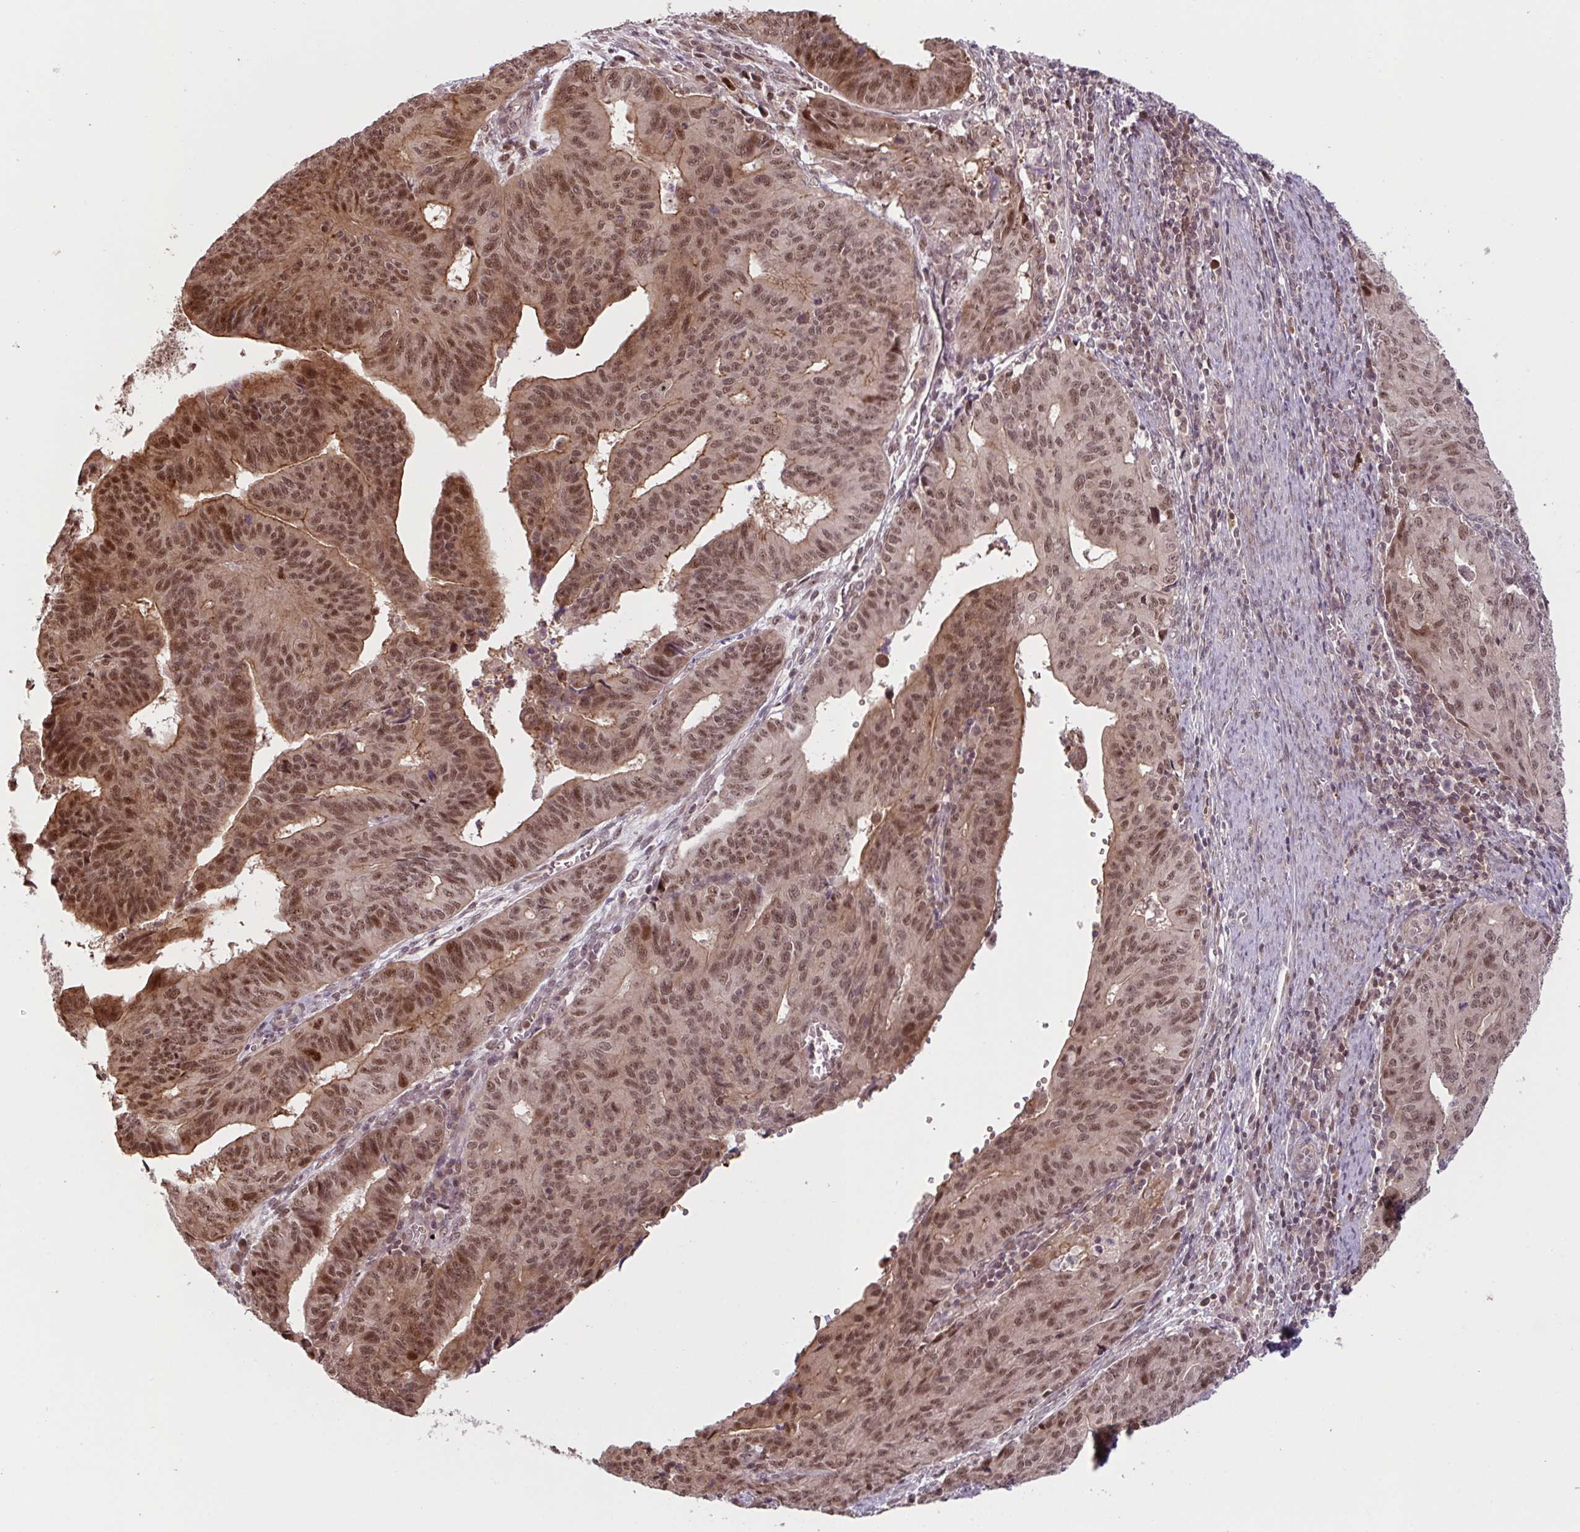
{"staining": {"intensity": "moderate", "quantity": ">75%", "location": "cytoplasmic/membranous,nuclear"}, "tissue": "endometrial cancer", "cell_type": "Tumor cells", "image_type": "cancer", "snomed": [{"axis": "morphology", "description": "Adenocarcinoma, NOS"}, {"axis": "topography", "description": "Endometrium"}], "caption": "Human endometrial cancer (adenocarcinoma) stained with a protein marker reveals moderate staining in tumor cells.", "gene": "NLRP13", "patient": {"sex": "female", "age": 65}}